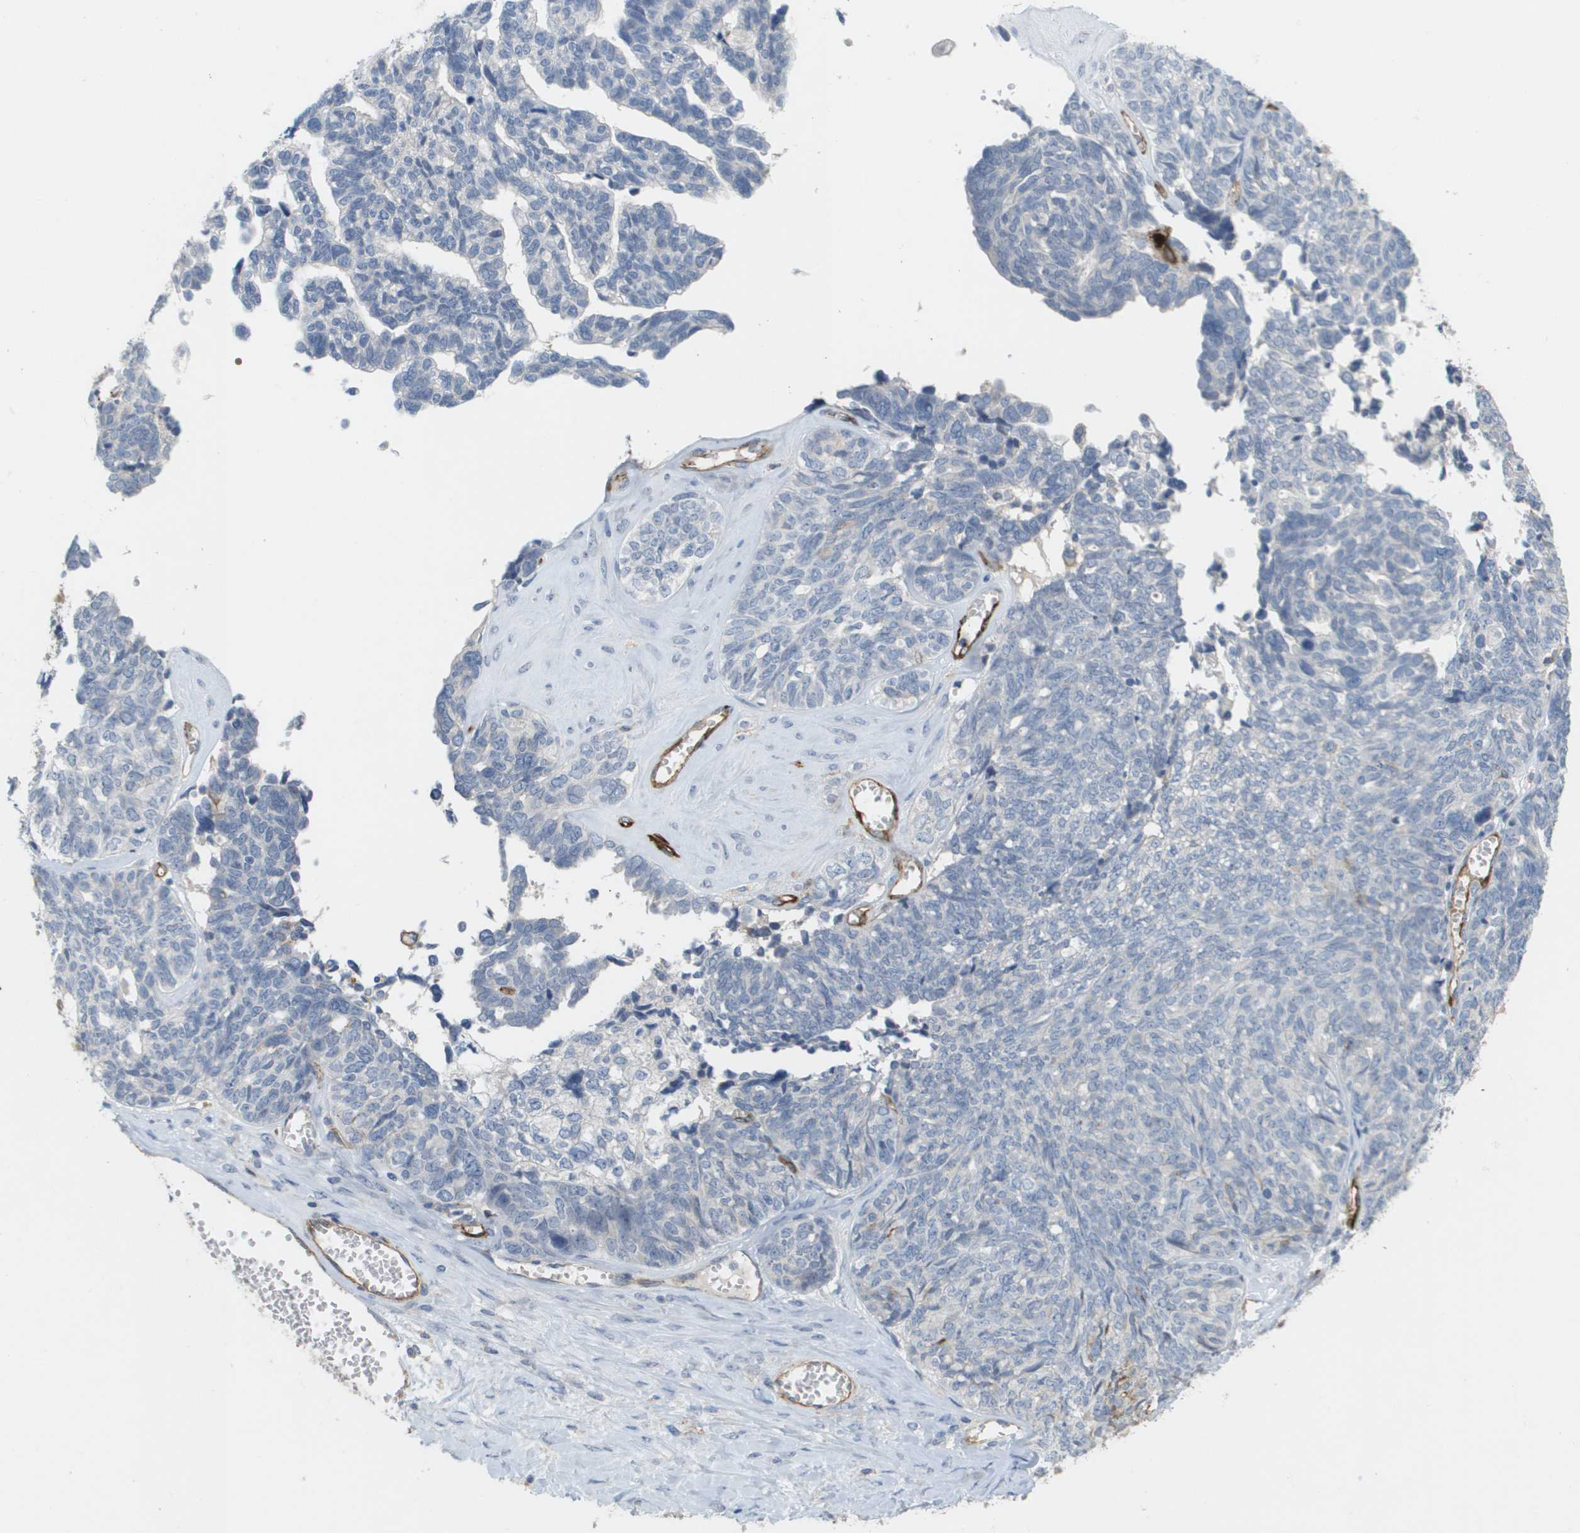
{"staining": {"intensity": "moderate", "quantity": "<25%", "location": "cytoplasmic/membranous"}, "tissue": "ovarian cancer", "cell_type": "Tumor cells", "image_type": "cancer", "snomed": [{"axis": "morphology", "description": "Cystadenocarcinoma, serous, NOS"}, {"axis": "topography", "description": "Ovary"}], "caption": "A brown stain shows moderate cytoplasmic/membranous staining of a protein in human ovarian cancer tumor cells.", "gene": "ANGPT2", "patient": {"sex": "female", "age": 79}}